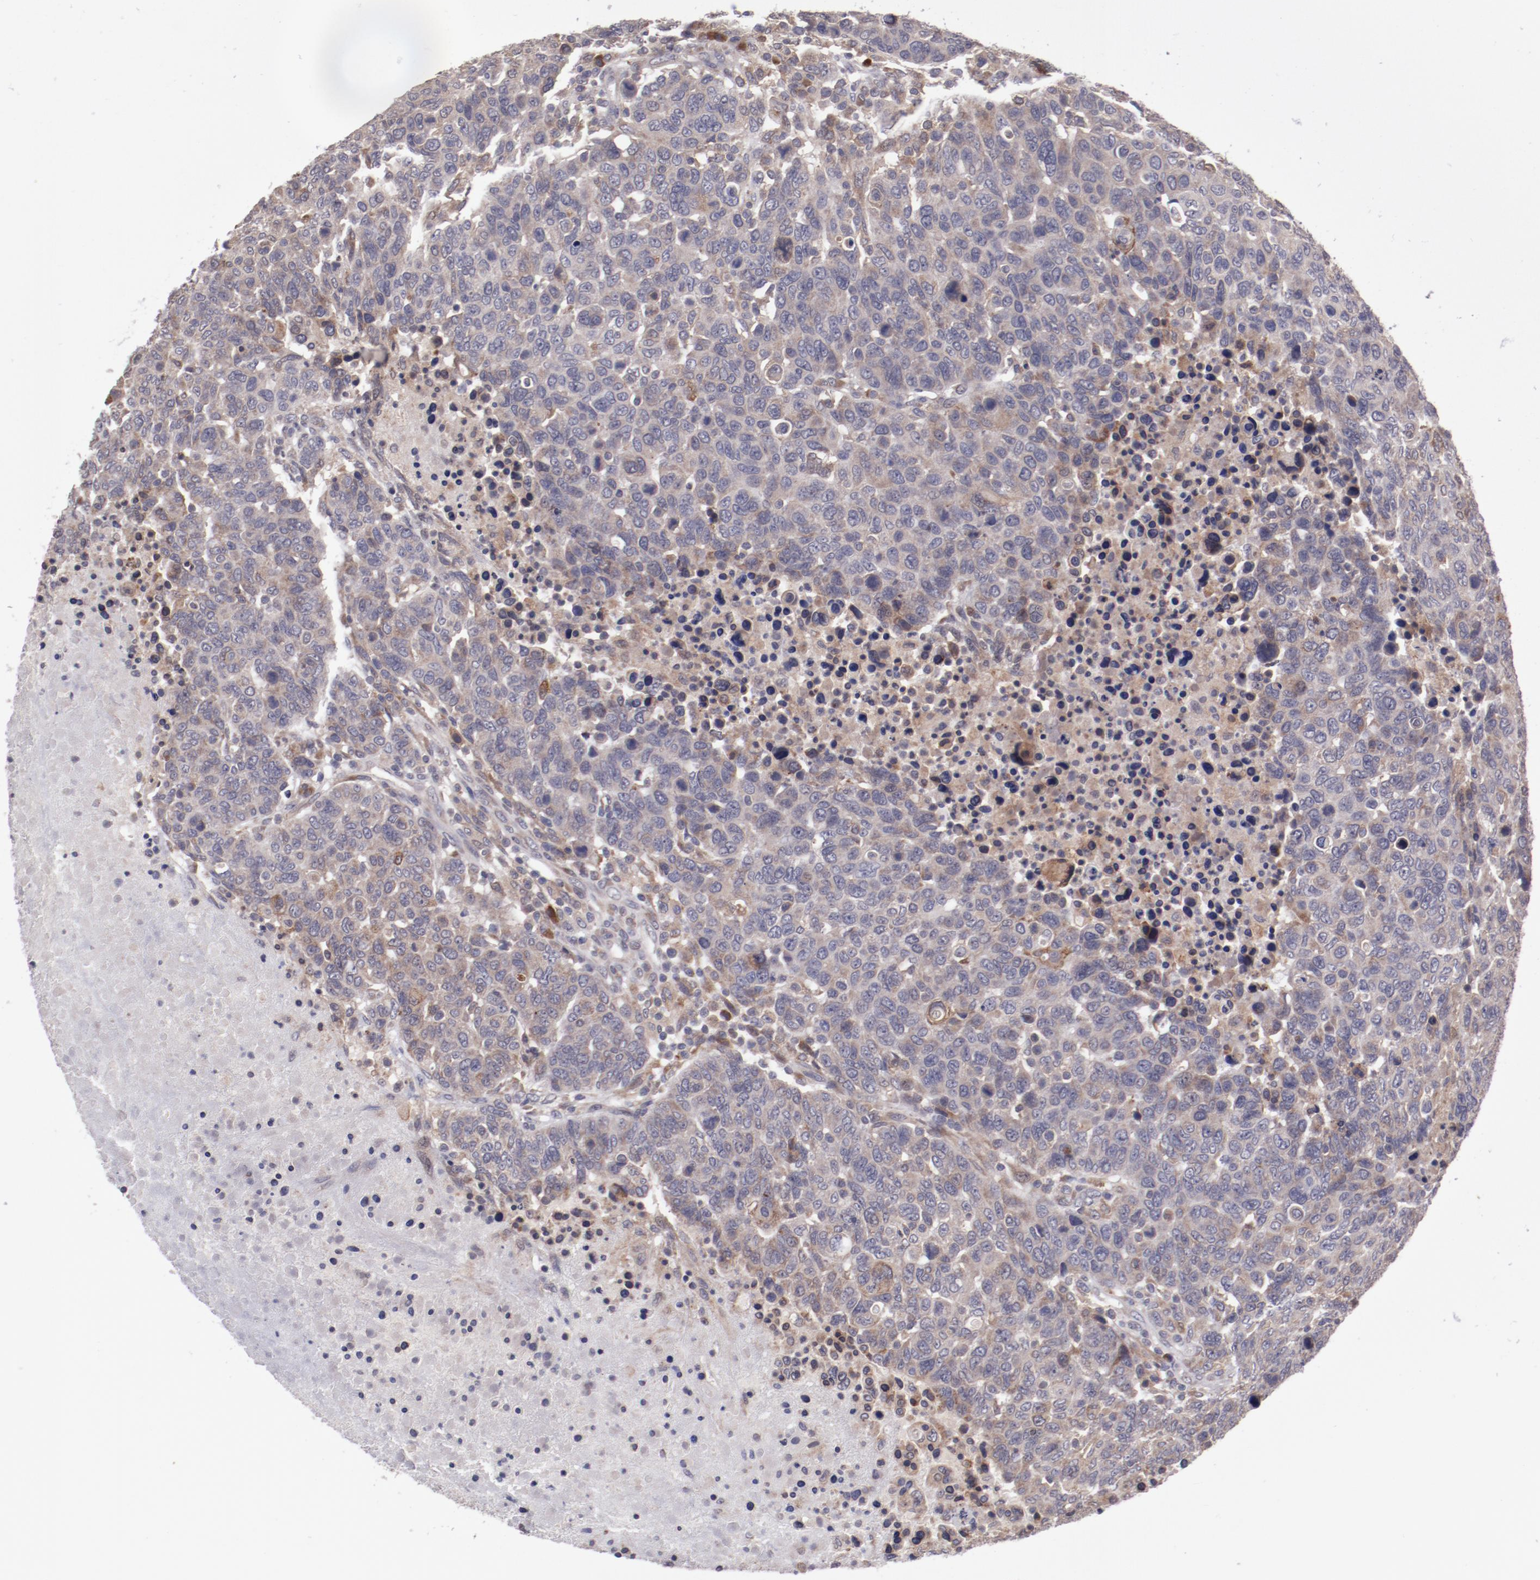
{"staining": {"intensity": "weak", "quantity": ">75%", "location": "cytoplasmic/membranous"}, "tissue": "breast cancer", "cell_type": "Tumor cells", "image_type": "cancer", "snomed": [{"axis": "morphology", "description": "Duct carcinoma"}, {"axis": "topography", "description": "Breast"}], "caption": "Breast cancer stained with a brown dye demonstrates weak cytoplasmic/membranous positive staining in about >75% of tumor cells.", "gene": "IL12A", "patient": {"sex": "female", "age": 37}}